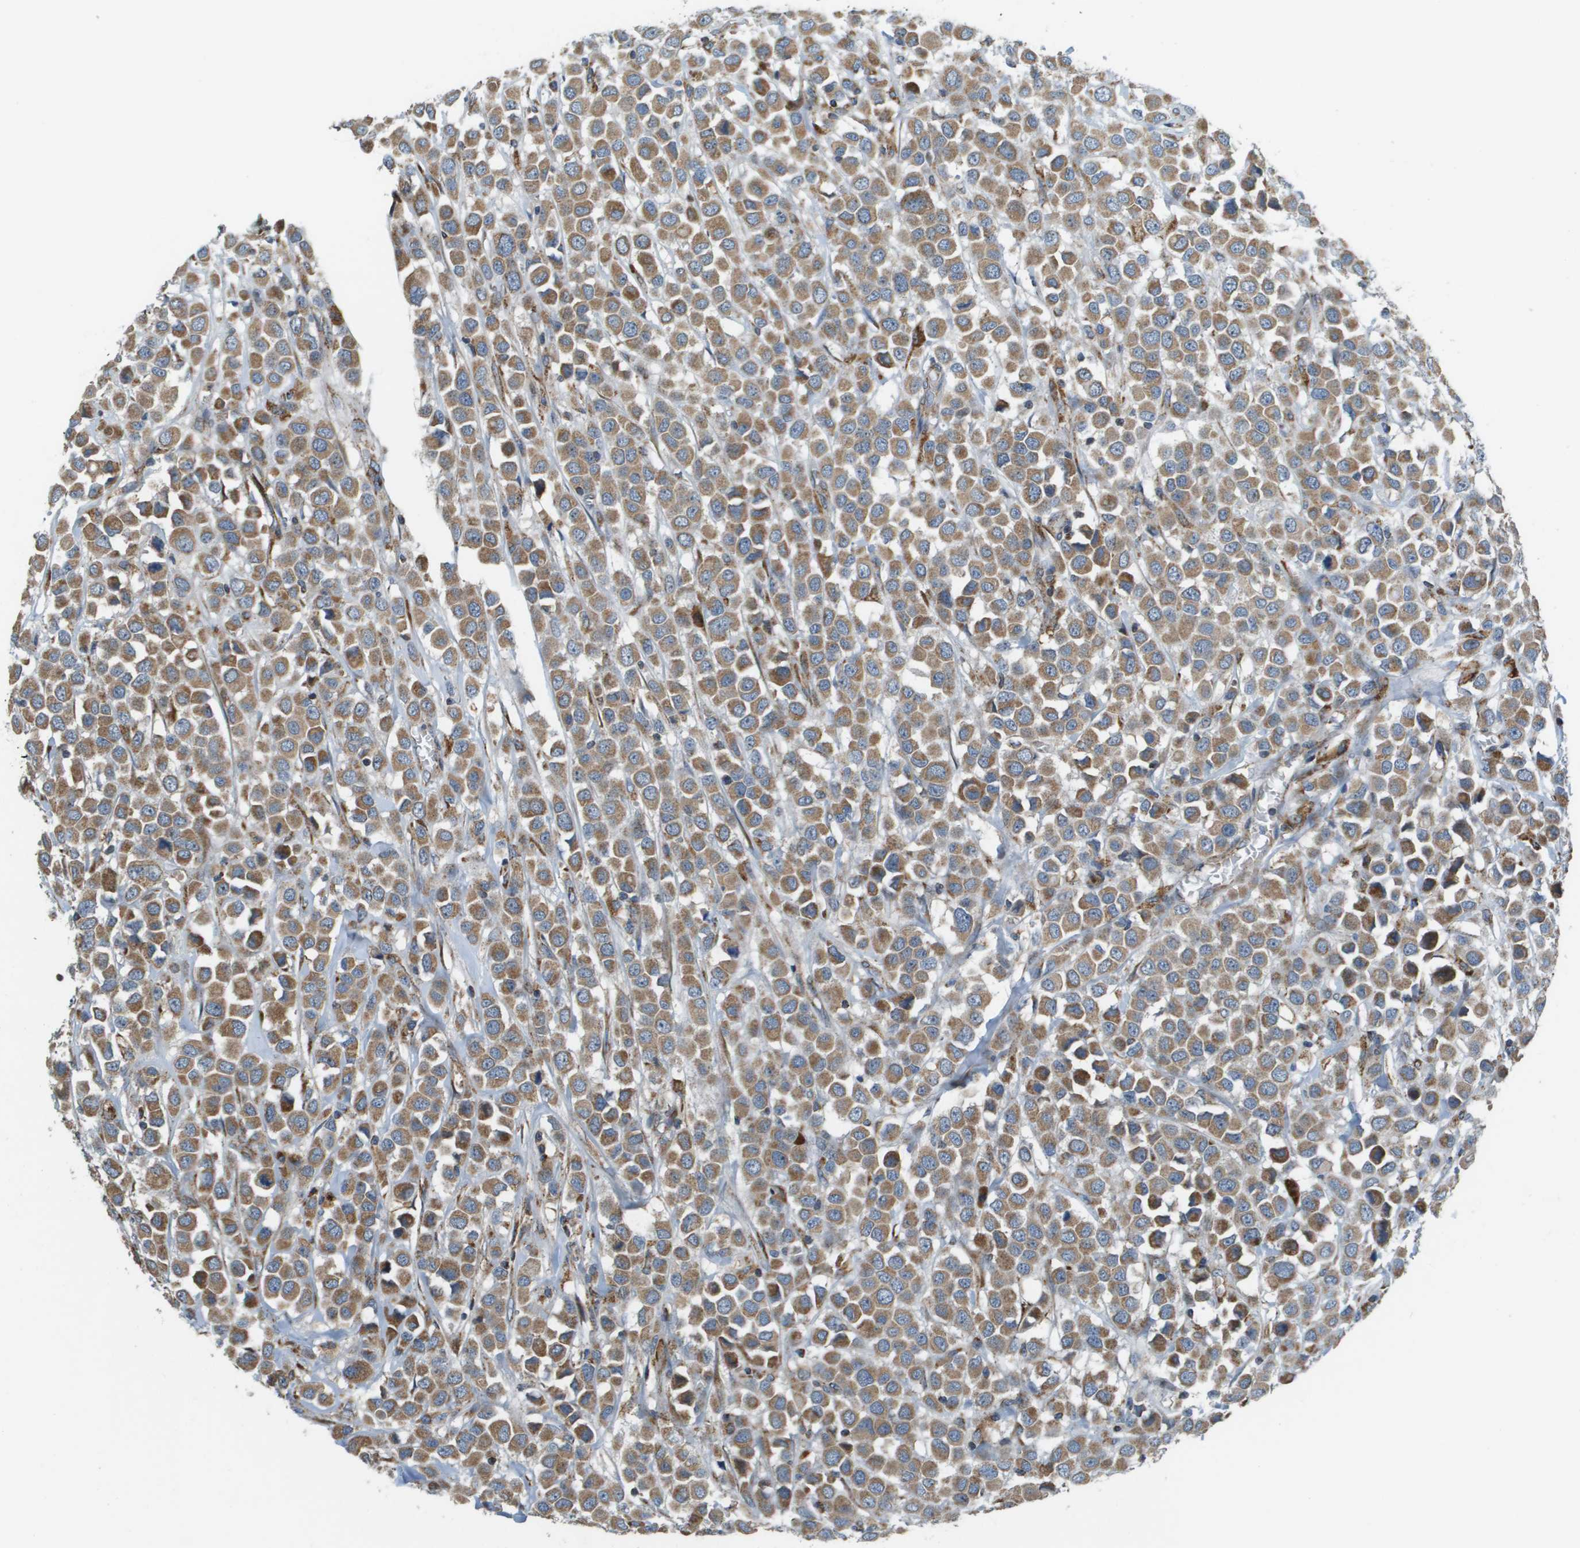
{"staining": {"intensity": "moderate", "quantity": ">75%", "location": "cytoplasmic/membranous"}, "tissue": "breast cancer", "cell_type": "Tumor cells", "image_type": "cancer", "snomed": [{"axis": "morphology", "description": "Duct carcinoma"}, {"axis": "topography", "description": "Breast"}], "caption": "Breast intraductal carcinoma stained for a protein (brown) shows moderate cytoplasmic/membranous positive staining in about >75% of tumor cells.", "gene": "NRK", "patient": {"sex": "female", "age": 61}}